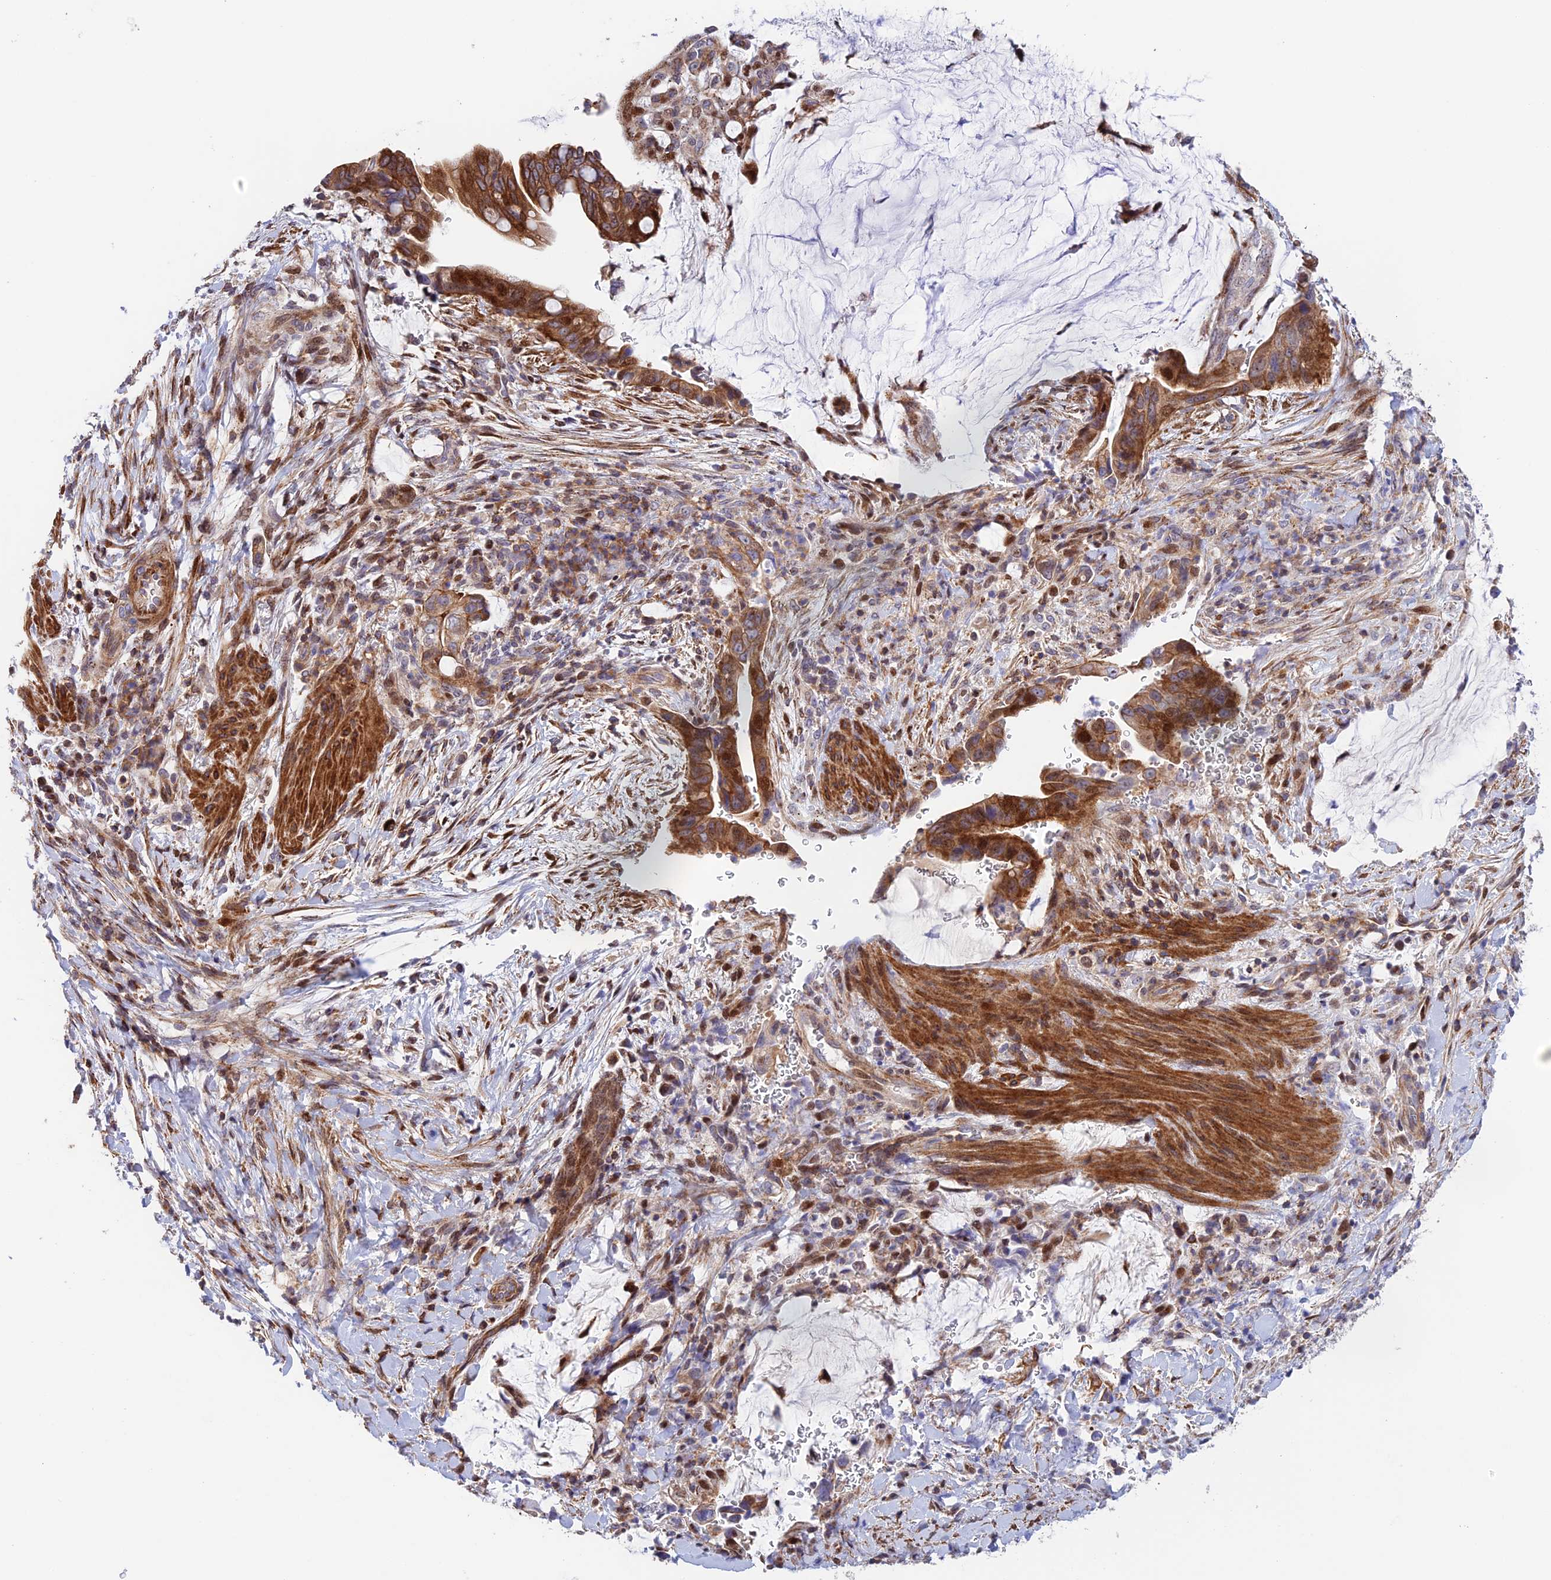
{"staining": {"intensity": "moderate", "quantity": ">75%", "location": "cytoplasmic/membranous,nuclear"}, "tissue": "pancreatic cancer", "cell_type": "Tumor cells", "image_type": "cancer", "snomed": [{"axis": "morphology", "description": "Adenocarcinoma, NOS"}, {"axis": "topography", "description": "Pancreas"}], "caption": "Immunohistochemical staining of pancreatic cancer (adenocarcinoma) reveals medium levels of moderate cytoplasmic/membranous and nuclear staining in about >75% of tumor cells.", "gene": "PRIM1", "patient": {"sex": "male", "age": 75}}